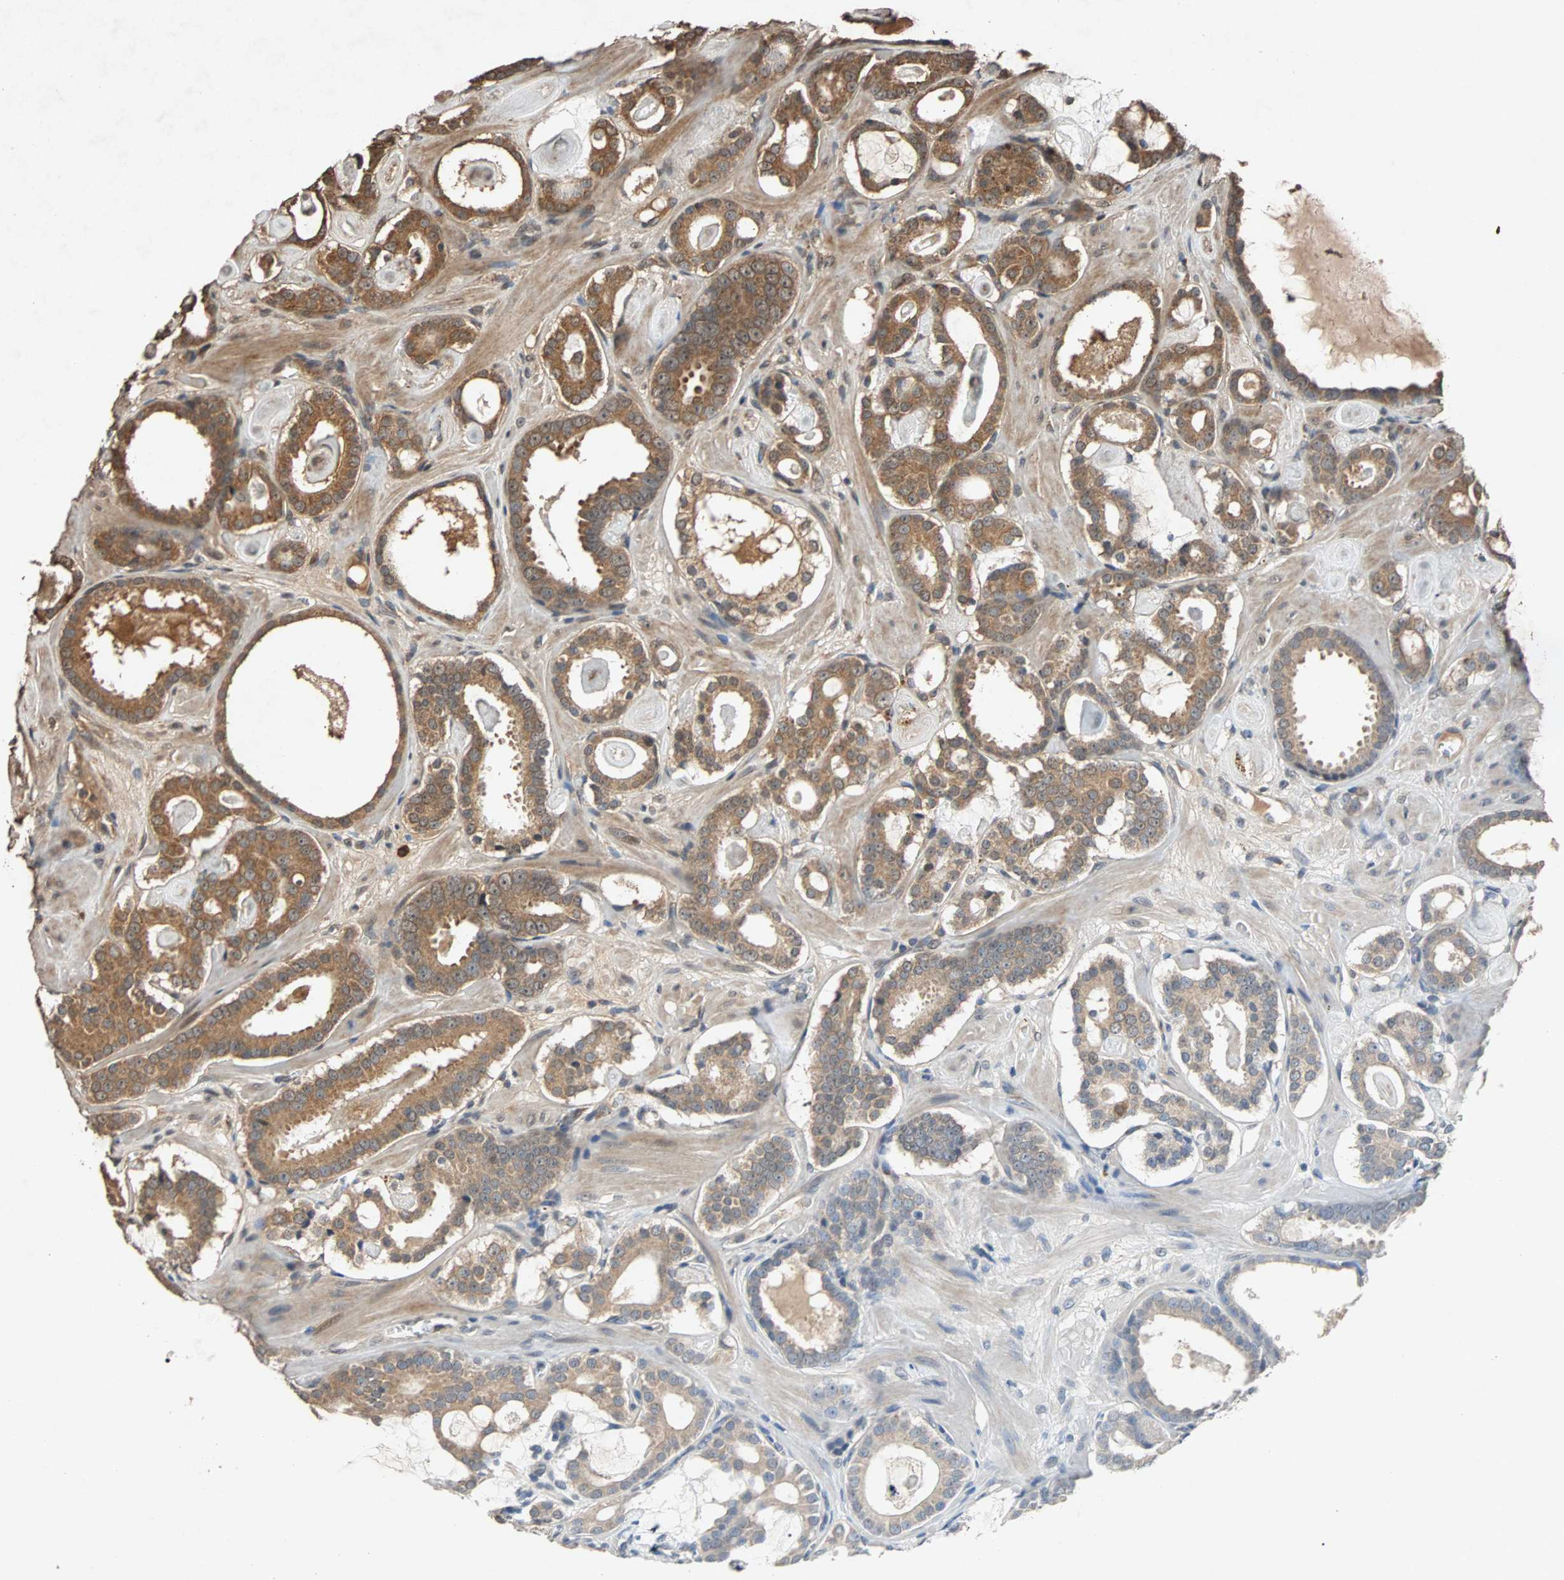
{"staining": {"intensity": "strong", "quantity": ">75%", "location": "cytoplasmic/membranous"}, "tissue": "prostate cancer", "cell_type": "Tumor cells", "image_type": "cancer", "snomed": [{"axis": "morphology", "description": "Adenocarcinoma, Low grade"}, {"axis": "topography", "description": "Prostate"}], "caption": "Immunohistochemistry (IHC) photomicrograph of neoplastic tissue: human prostate adenocarcinoma (low-grade) stained using immunohistochemistry (IHC) shows high levels of strong protein expression localized specifically in the cytoplasmic/membranous of tumor cells, appearing as a cytoplasmic/membranous brown color.", "gene": "USP31", "patient": {"sex": "male", "age": 57}}